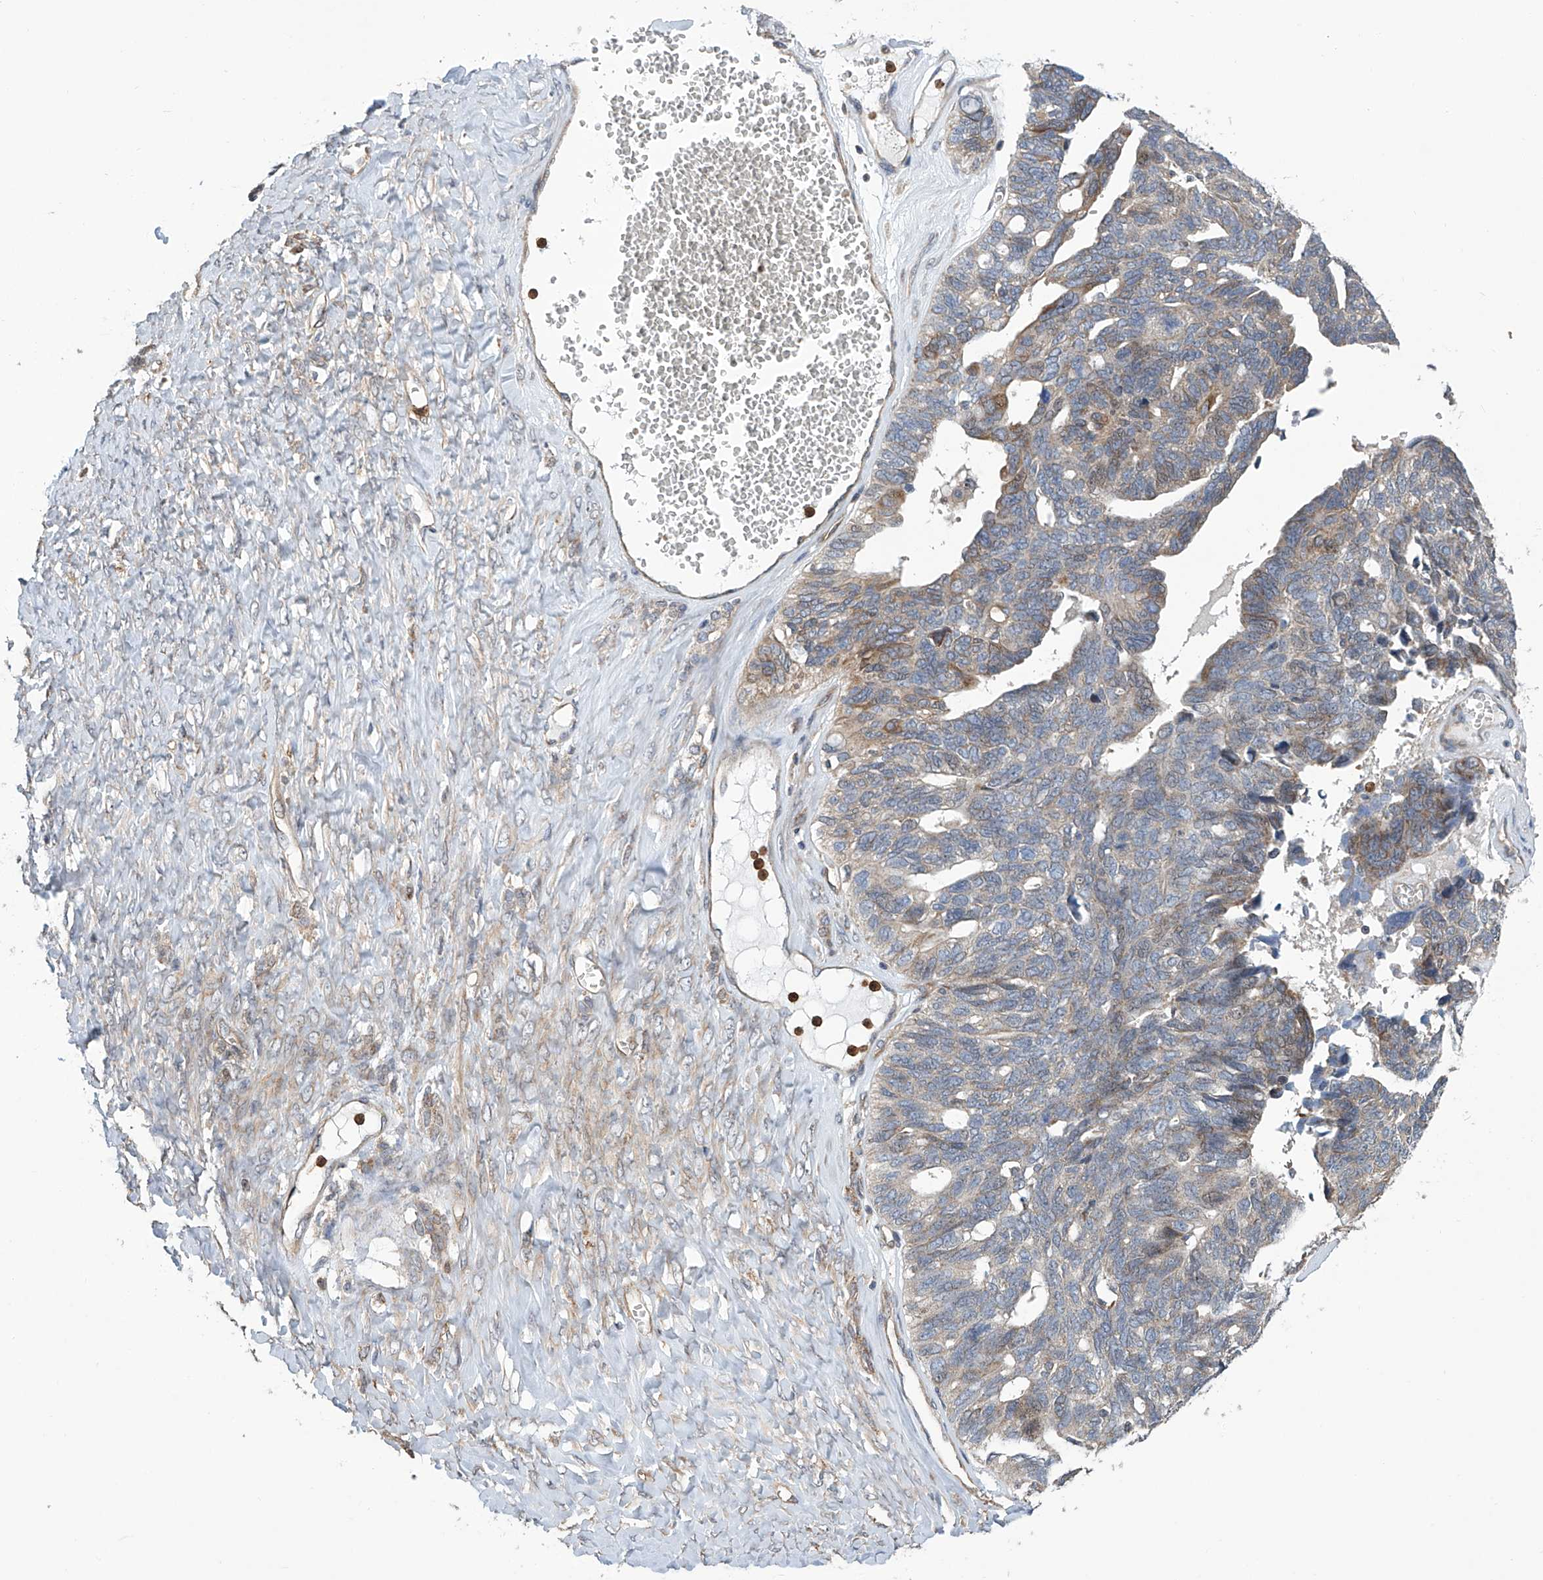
{"staining": {"intensity": "moderate", "quantity": "<25%", "location": "cytoplasmic/membranous"}, "tissue": "ovarian cancer", "cell_type": "Tumor cells", "image_type": "cancer", "snomed": [{"axis": "morphology", "description": "Cystadenocarcinoma, serous, NOS"}, {"axis": "topography", "description": "Ovary"}], "caption": "Immunohistochemical staining of human ovarian serous cystadenocarcinoma displays moderate cytoplasmic/membranous protein staining in approximately <25% of tumor cells.", "gene": "EIF2D", "patient": {"sex": "female", "age": 79}}